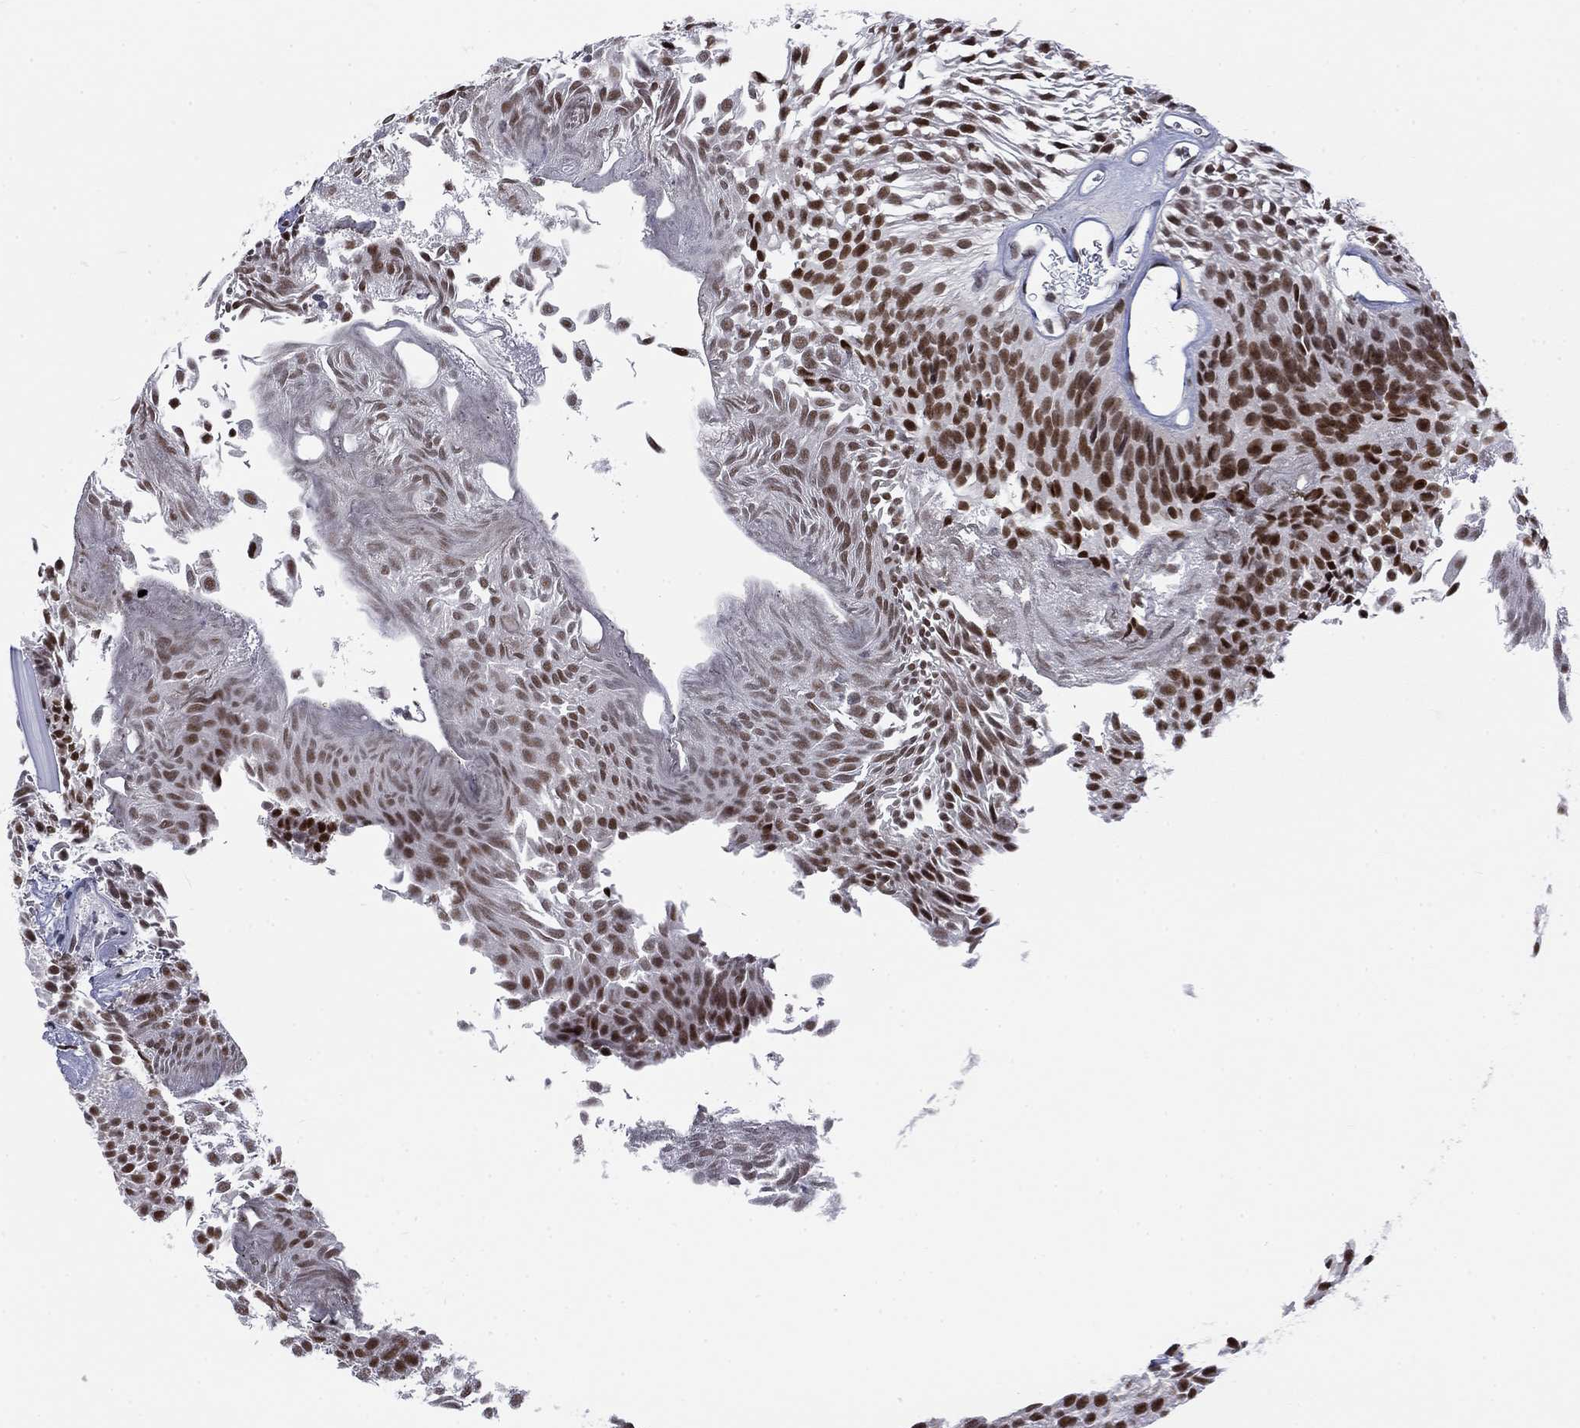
{"staining": {"intensity": "strong", "quantity": "25%-75%", "location": "nuclear"}, "tissue": "urothelial cancer", "cell_type": "Tumor cells", "image_type": "cancer", "snomed": [{"axis": "morphology", "description": "Urothelial carcinoma, Low grade"}, {"axis": "topography", "description": "Urinary bladder"}], "caption": "Brown immunohistochemical staining in urothelial cancer reveals strong nuclear expression in approximately 25%-75% of tumor cells.", "gene": "FYTTD1", "patient": {"sex": "male", "age": 52}}